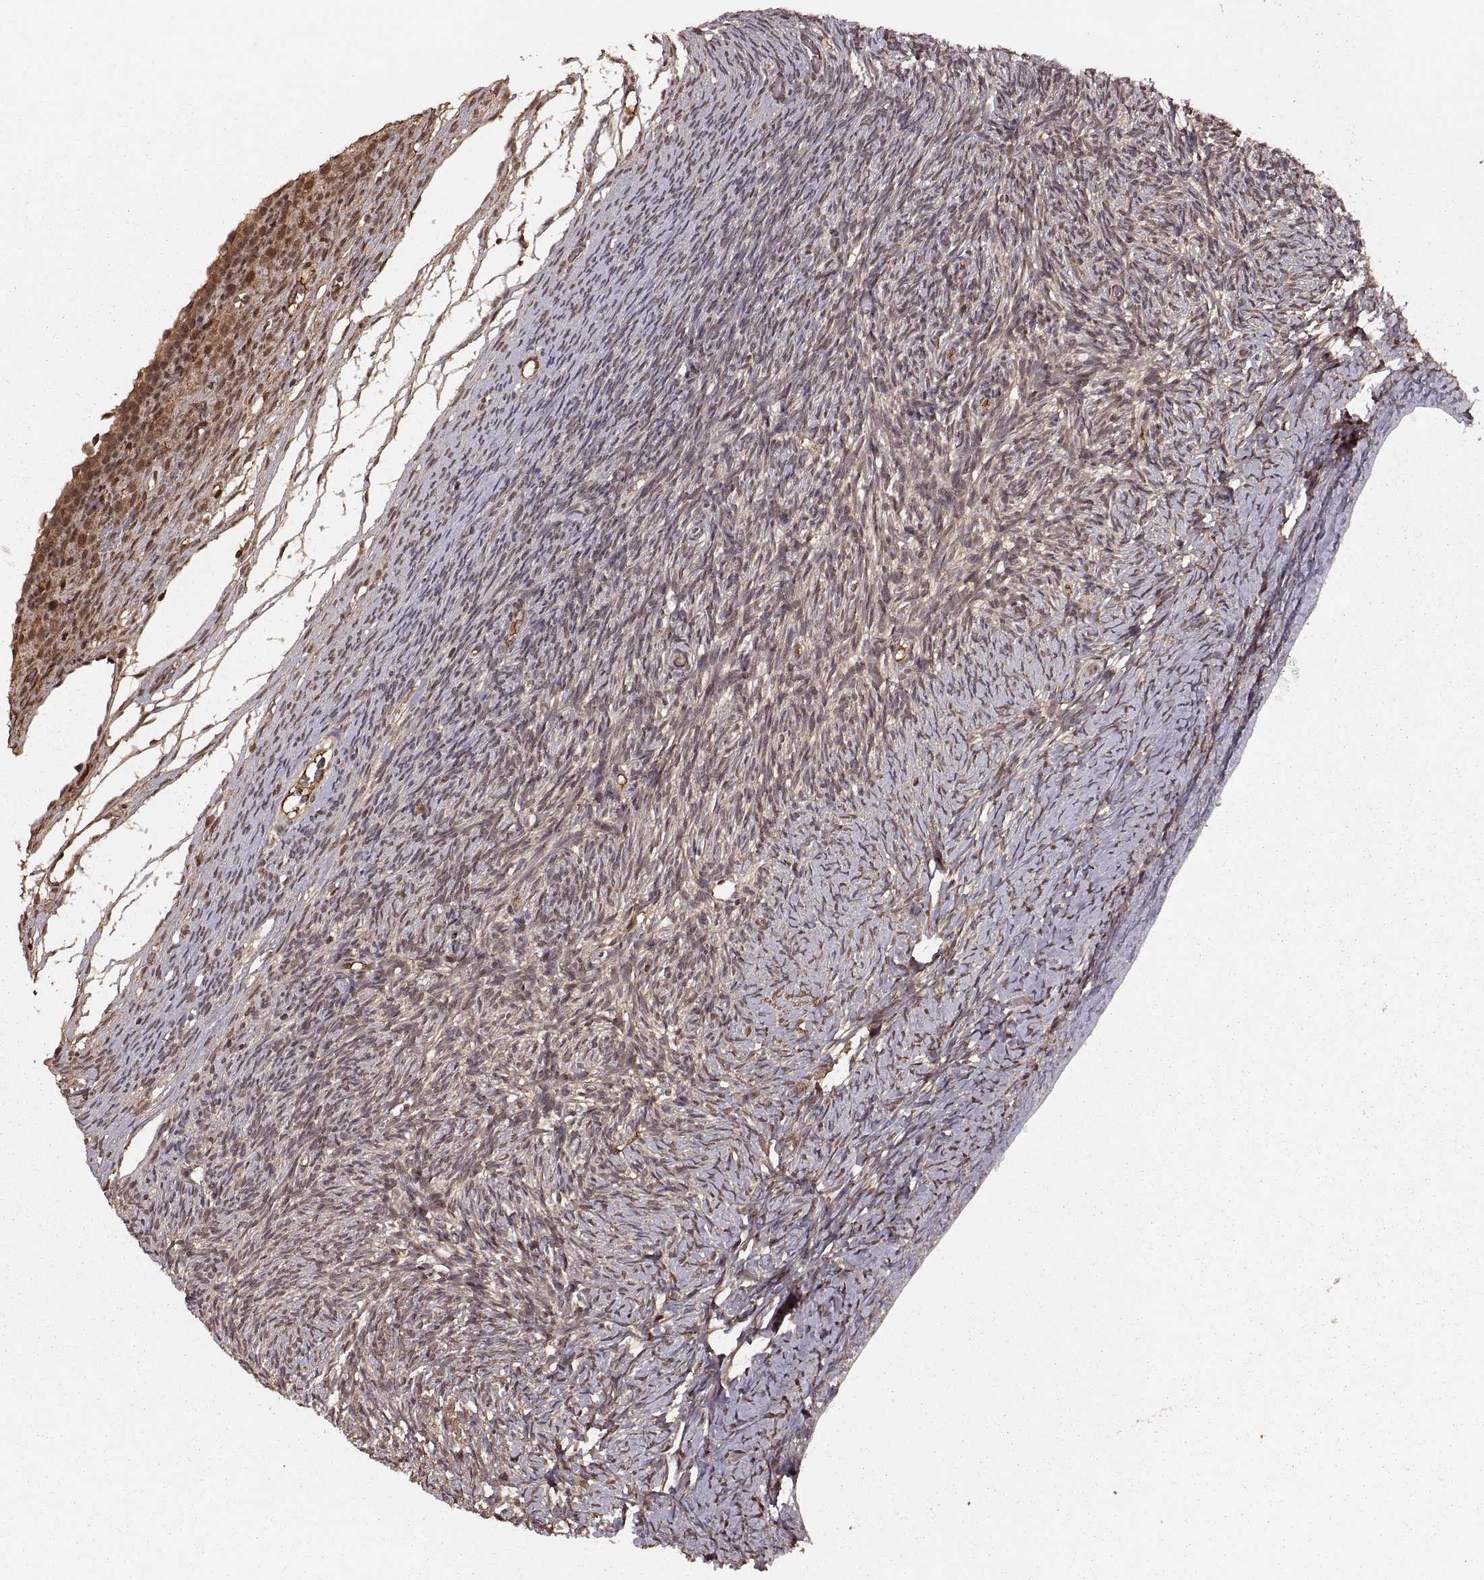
{"staining": {"intensity": "moderate", "quantity": "25%-75%", "location": "cytoplasmic/membranous"}, "tissue": "ovary", "cell_type": "Follicle cells", "image_type": "normal", "snomed": [{"axis": "morphology", "description": "Normal tissue, NOS"}, {"axis": "topography", "description": "Ovary"}], "caption": "Human ovary stained with a brown dye displays moderate cytoplasmic/membranous positive positivity in approximately 25%-75% of follicle cells.", "gene": "RFT1", "patient": {"sex": "female", "age": 39}}